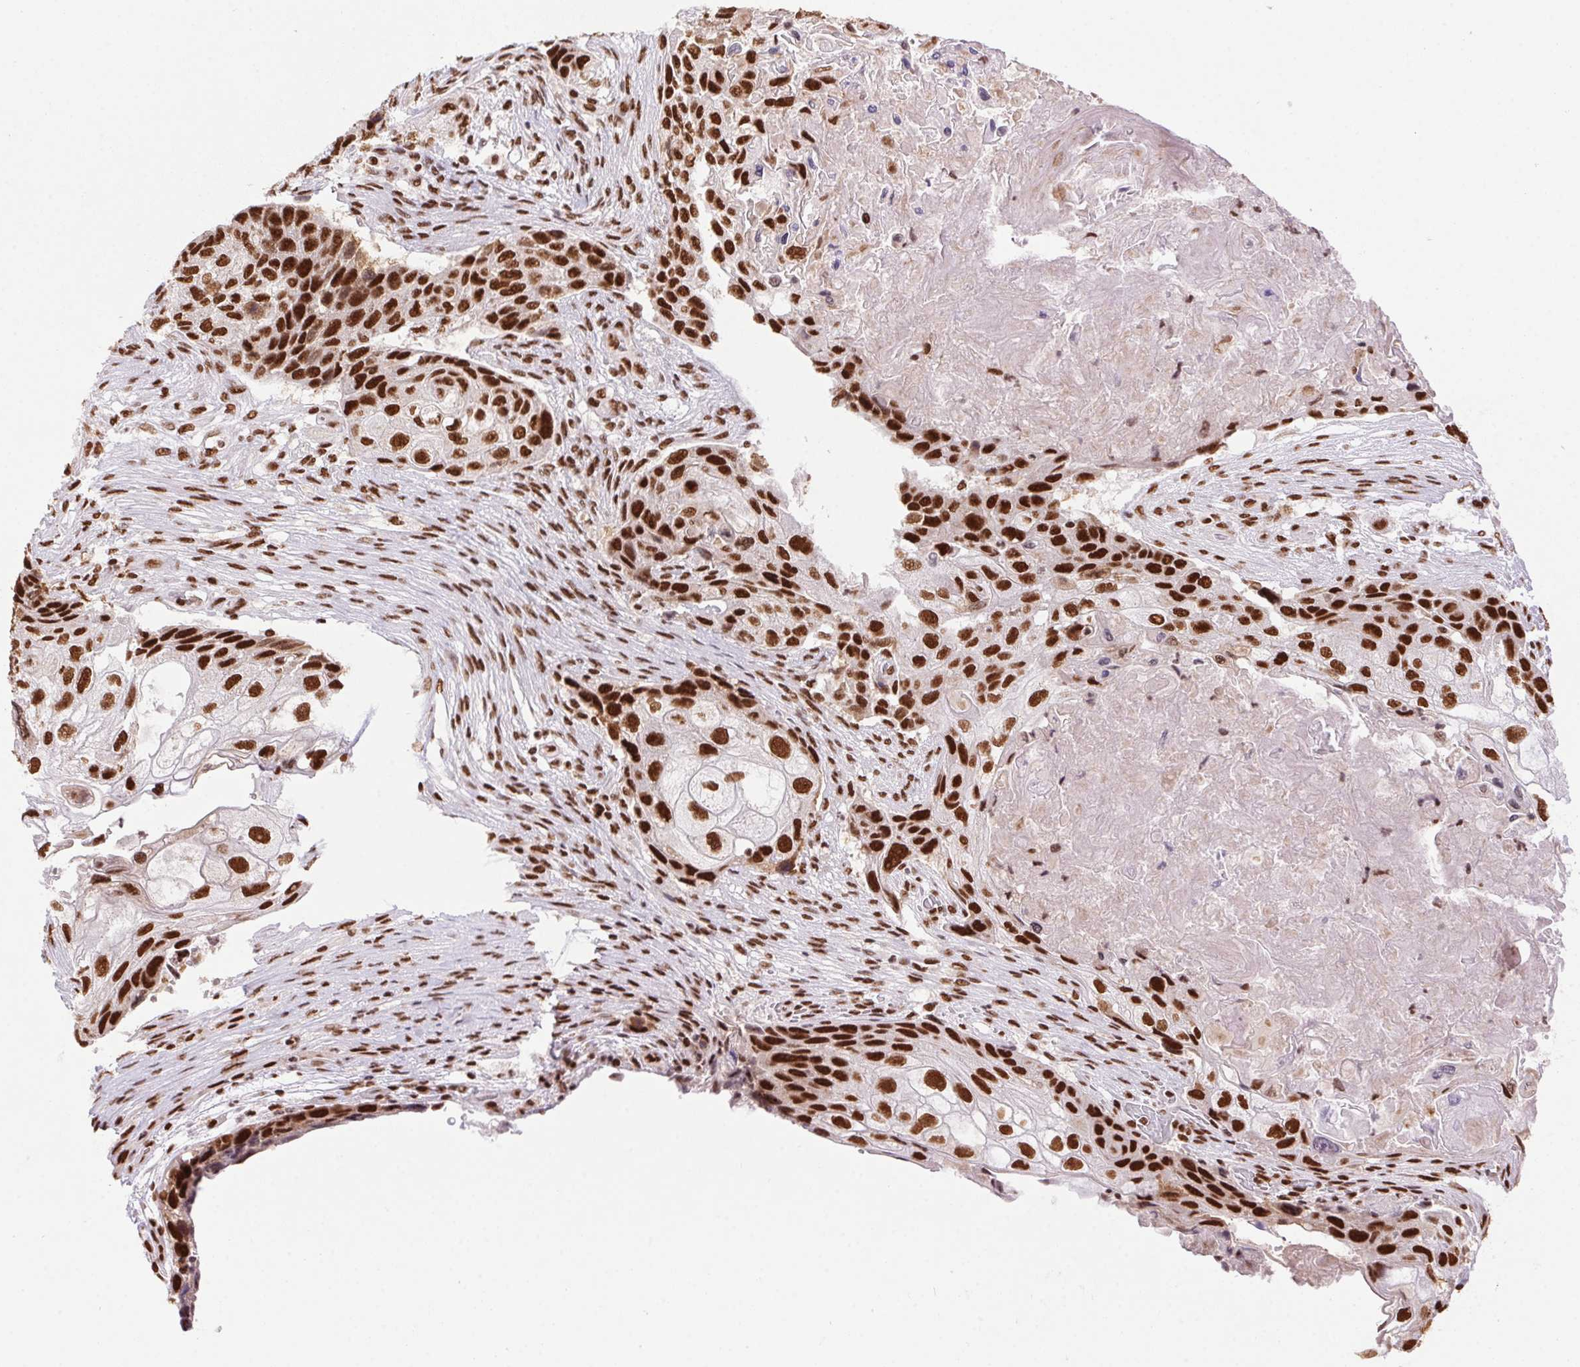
{"staining": {"intensity": "strong", "quantity": ">75%", "location": "nuclear"}, "tissue": "lung cancer", "cell_type": "Tumor cells", "image_type": "cancer", "snomed": [{"axis": "morphology", "description": "Squamous cell carcinoma, NOS"}, {"axis": "topography", "description": "Lung"}], "caption": "Tumor cells display high levels of strong nuclear positivity in about >75% of cells in human lung squamous cell carcinoma. (Stains: DAB in brown, nuclei in blue, Microscopy: brightfield microscopy at high magnification).", "gene": "ZNF207", "patient": {"sex": "male", "age": 69}}